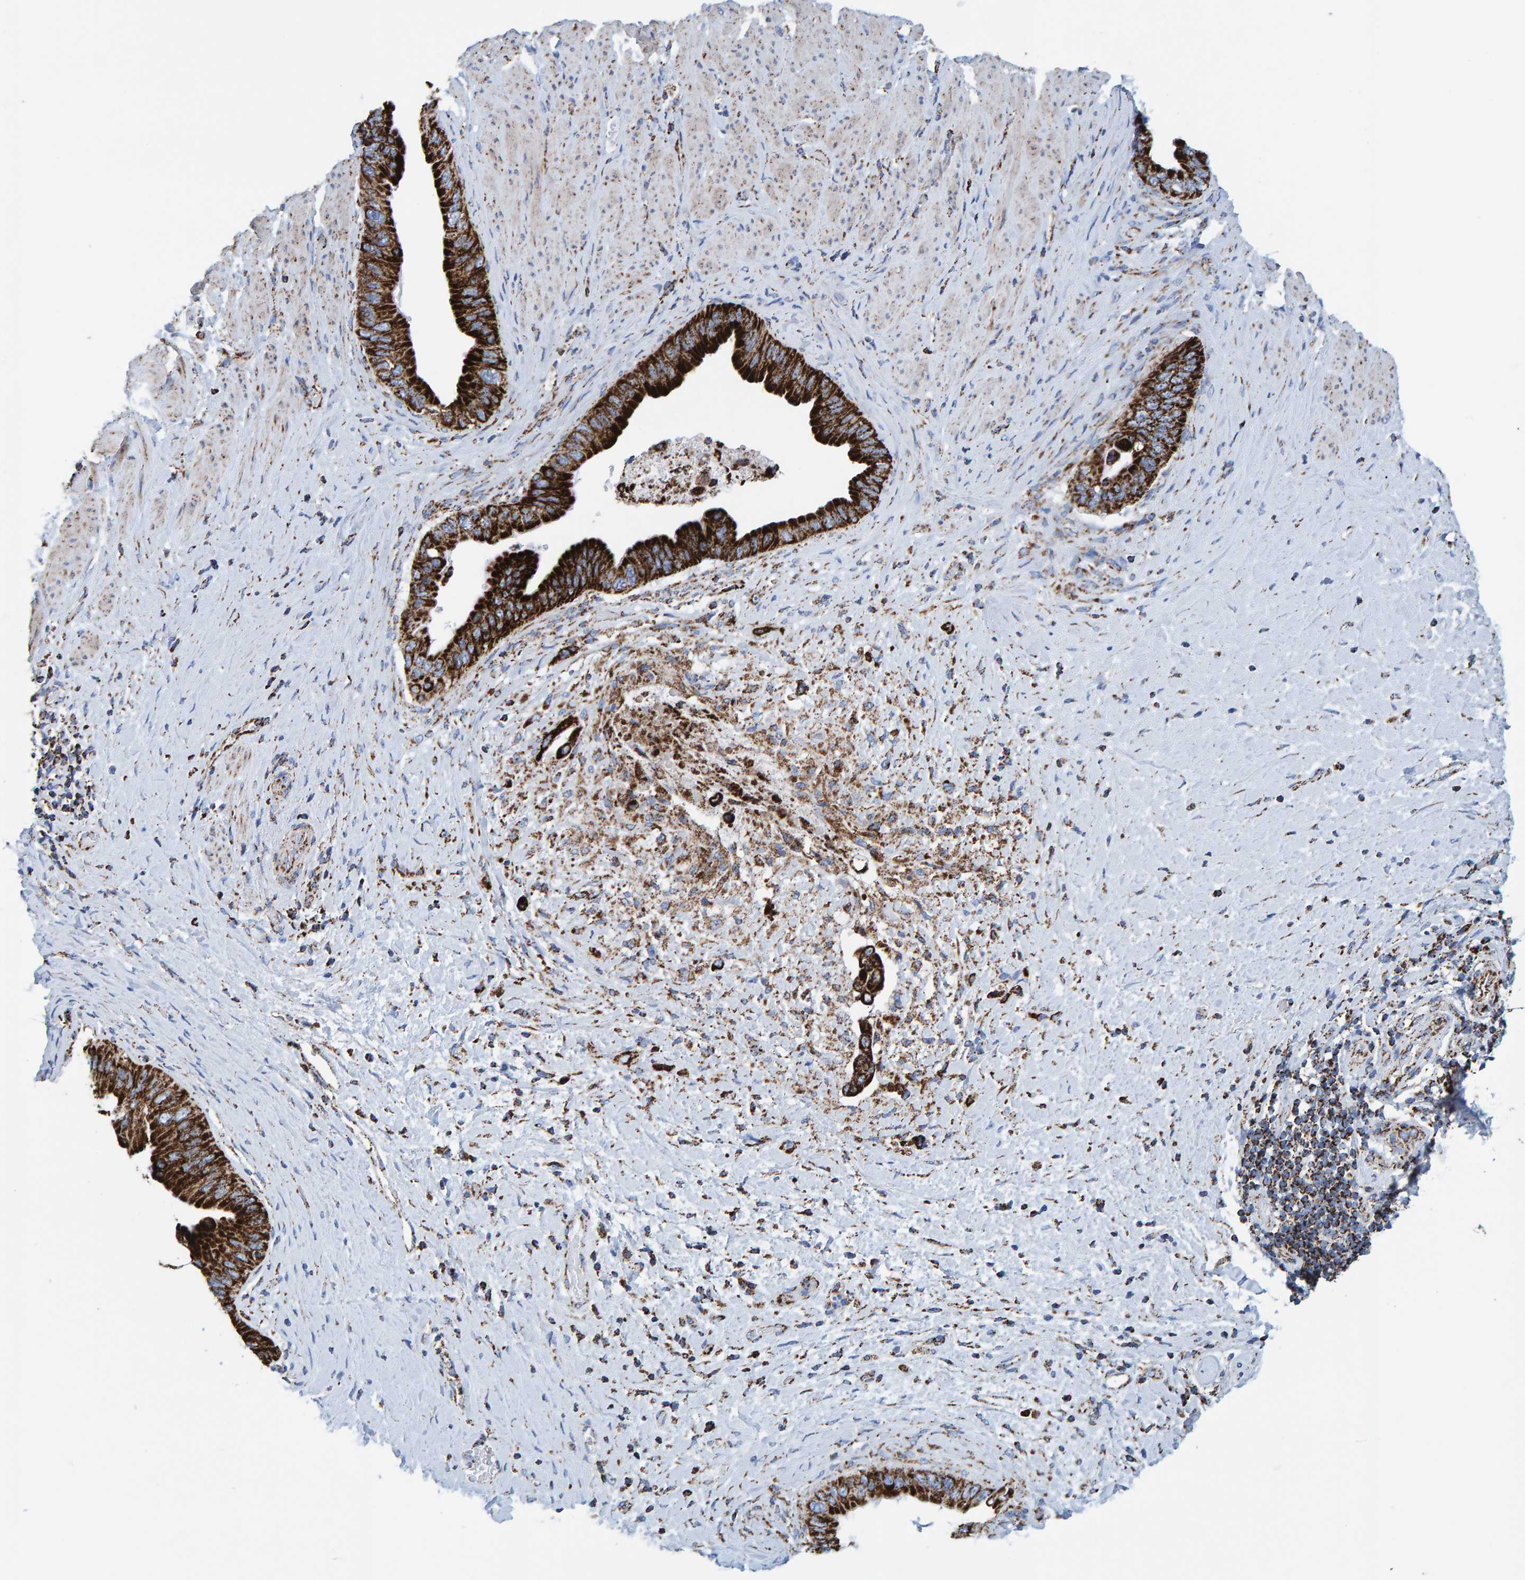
{"staining": {"intensity": "strong", "quantity": ">75%", "location": "cytoplasmic/membranous"}, "tissue": "pancreatic cancer", "cell_type": "Tumor cells", "image_type": "cancer", "snomed": [{"axis": "morphology", "description": "Adenocarcinoma, NOS"}, {"axis": "topography", "description": "Pancreas"}], "caption": "Protein expression by immunohistochemistry (IHC) demonstrates strong cytoplasmic/membranous expression in approximately >75% of tumor cells in pancreatic cancer (adenocarcinoma).", "gene": "ENSG00000262660", "patient": {"sex": "female", "age": 56}}